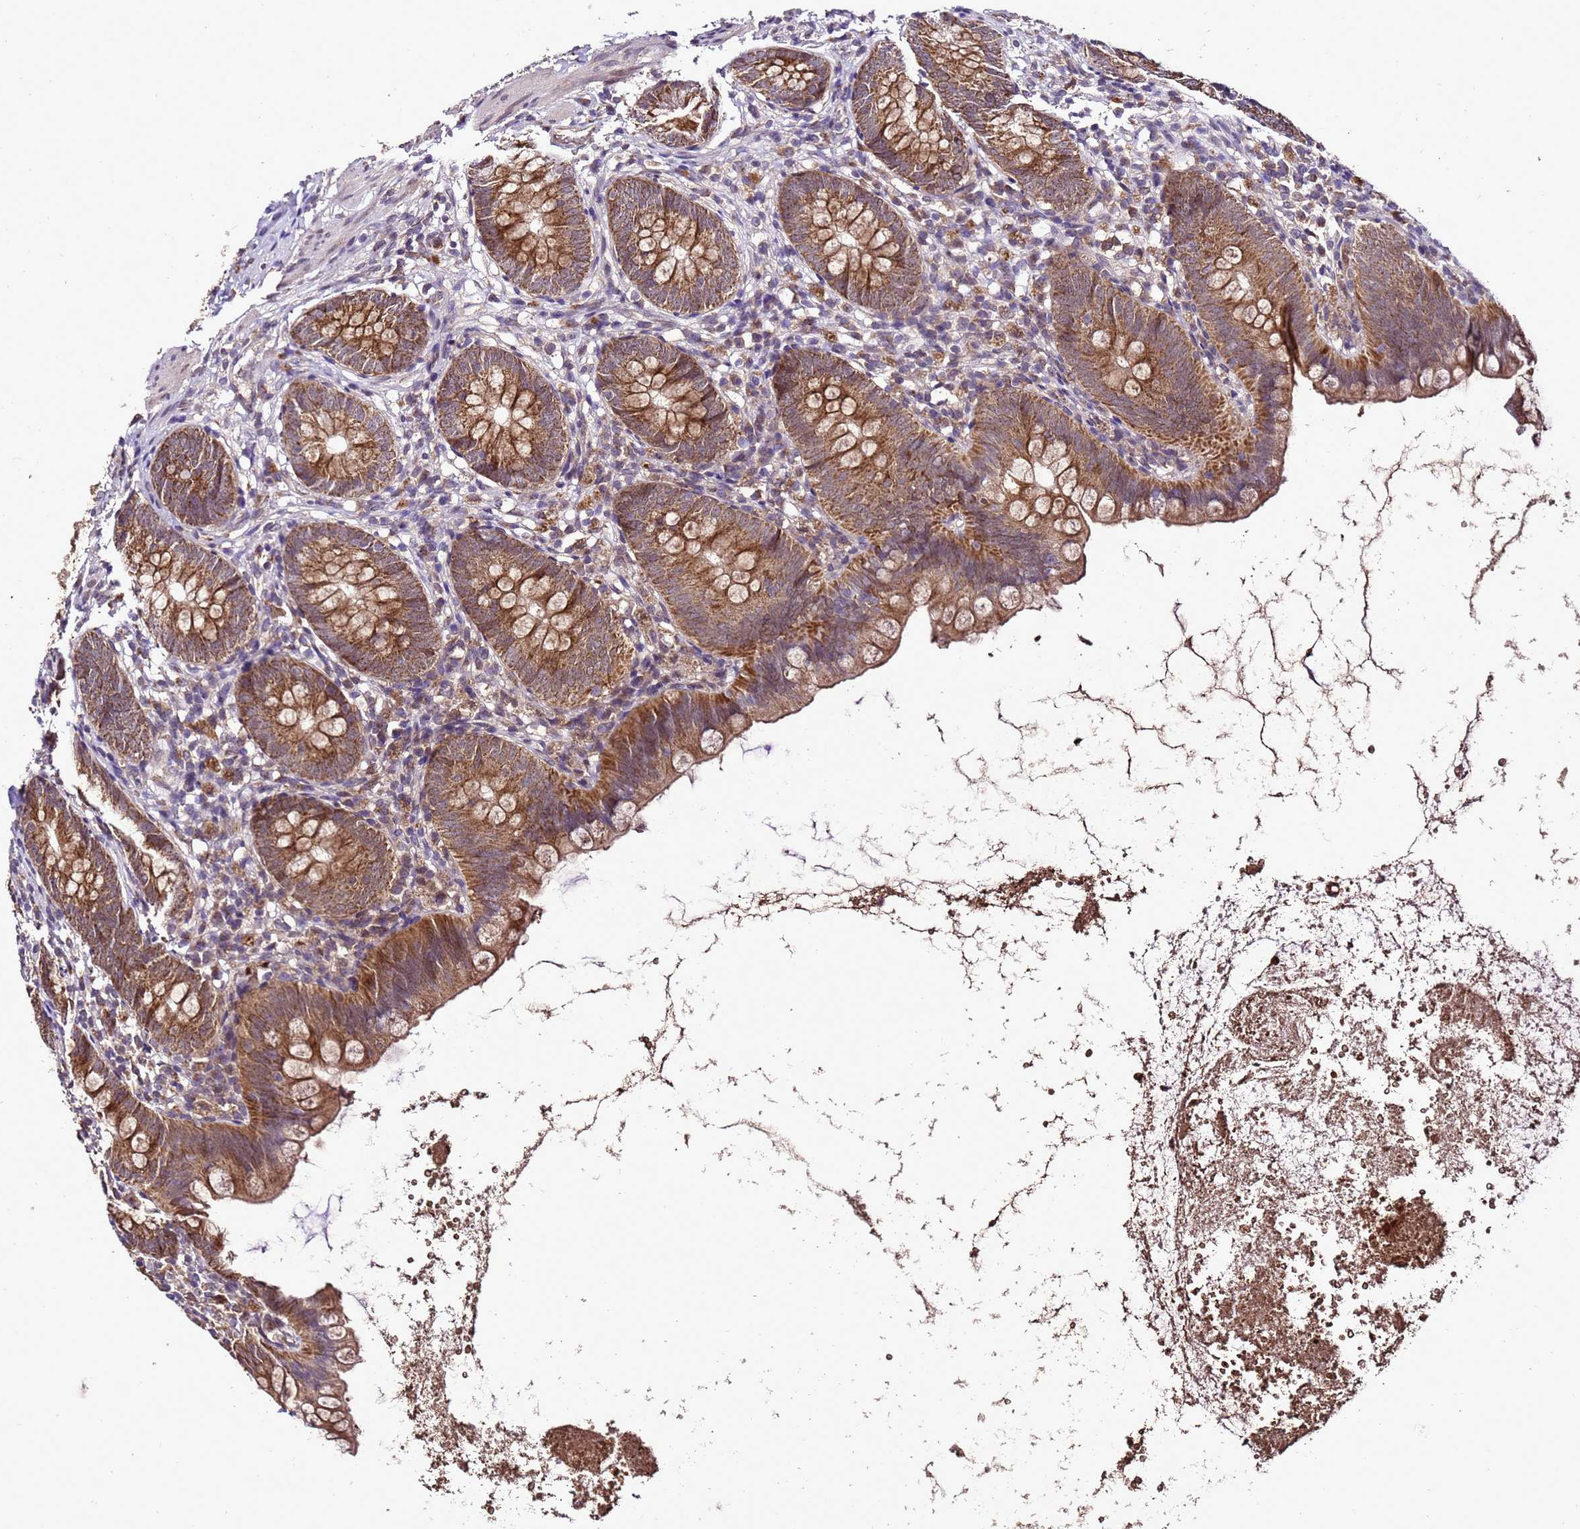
{"staining": {"intensity": "strong", "quantity": ">75%", "location": "cytoplasmic/membranous"}, "tissue": "appendix", "cell_type": "Glandular cells", "image_type": "normal", "snomed": [{"axis": "morphology", "description": "Normal tissue, NOS"}, {"axis": "topography", "description": "Appendix"}], "caption": "Protein staining by immunohistochemistry (IHC) displays strong cytoplasmic/membranous positivity in about >75% of glandular cells in normal appendix.", "gene": "ZNF329", "patient": {"sex": "female", "age": 62}}